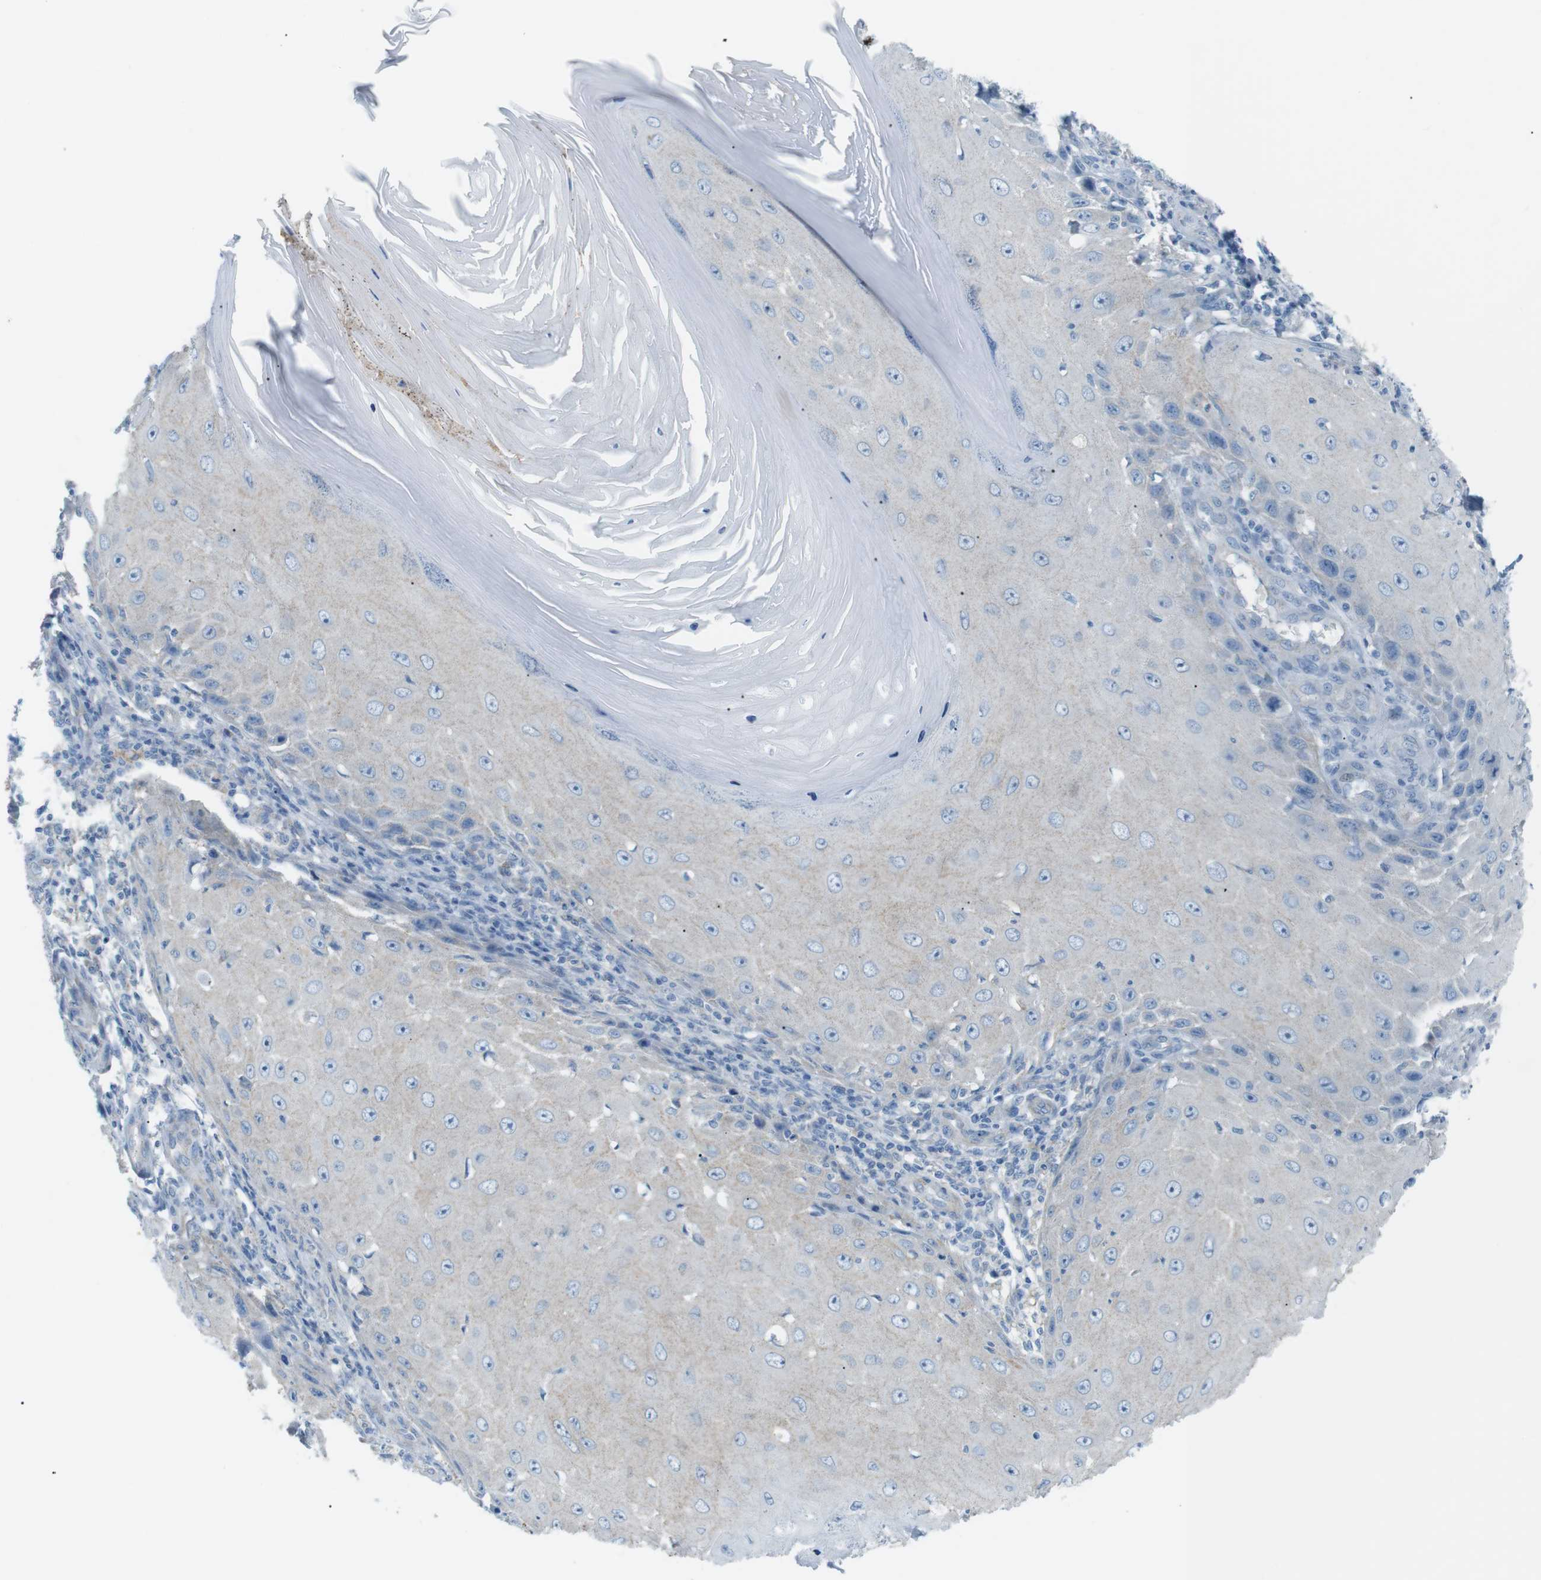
{"staining": {"intensity": "negative", "quantity": "none", "location": "none"}, "tissue": "skin cancer", "cell_type": "Tumor cells", "image_type": "cancer", "snomed": [{"axis": "morphology", "description": "Squamous cell carcinoma, NOS"}, {"axis": "topography", "description": "Skin"}], "caption": "There is no significant positivity in tumor cells of skin squamous cell carcinoma. (Brightfield microscopy of DAB (3,3'-diaminobenzidine) immunohistochemistry (IHC) at high magnification).", "gene": "VAMP1", "patient": {"sex": "female", "age": 73}}